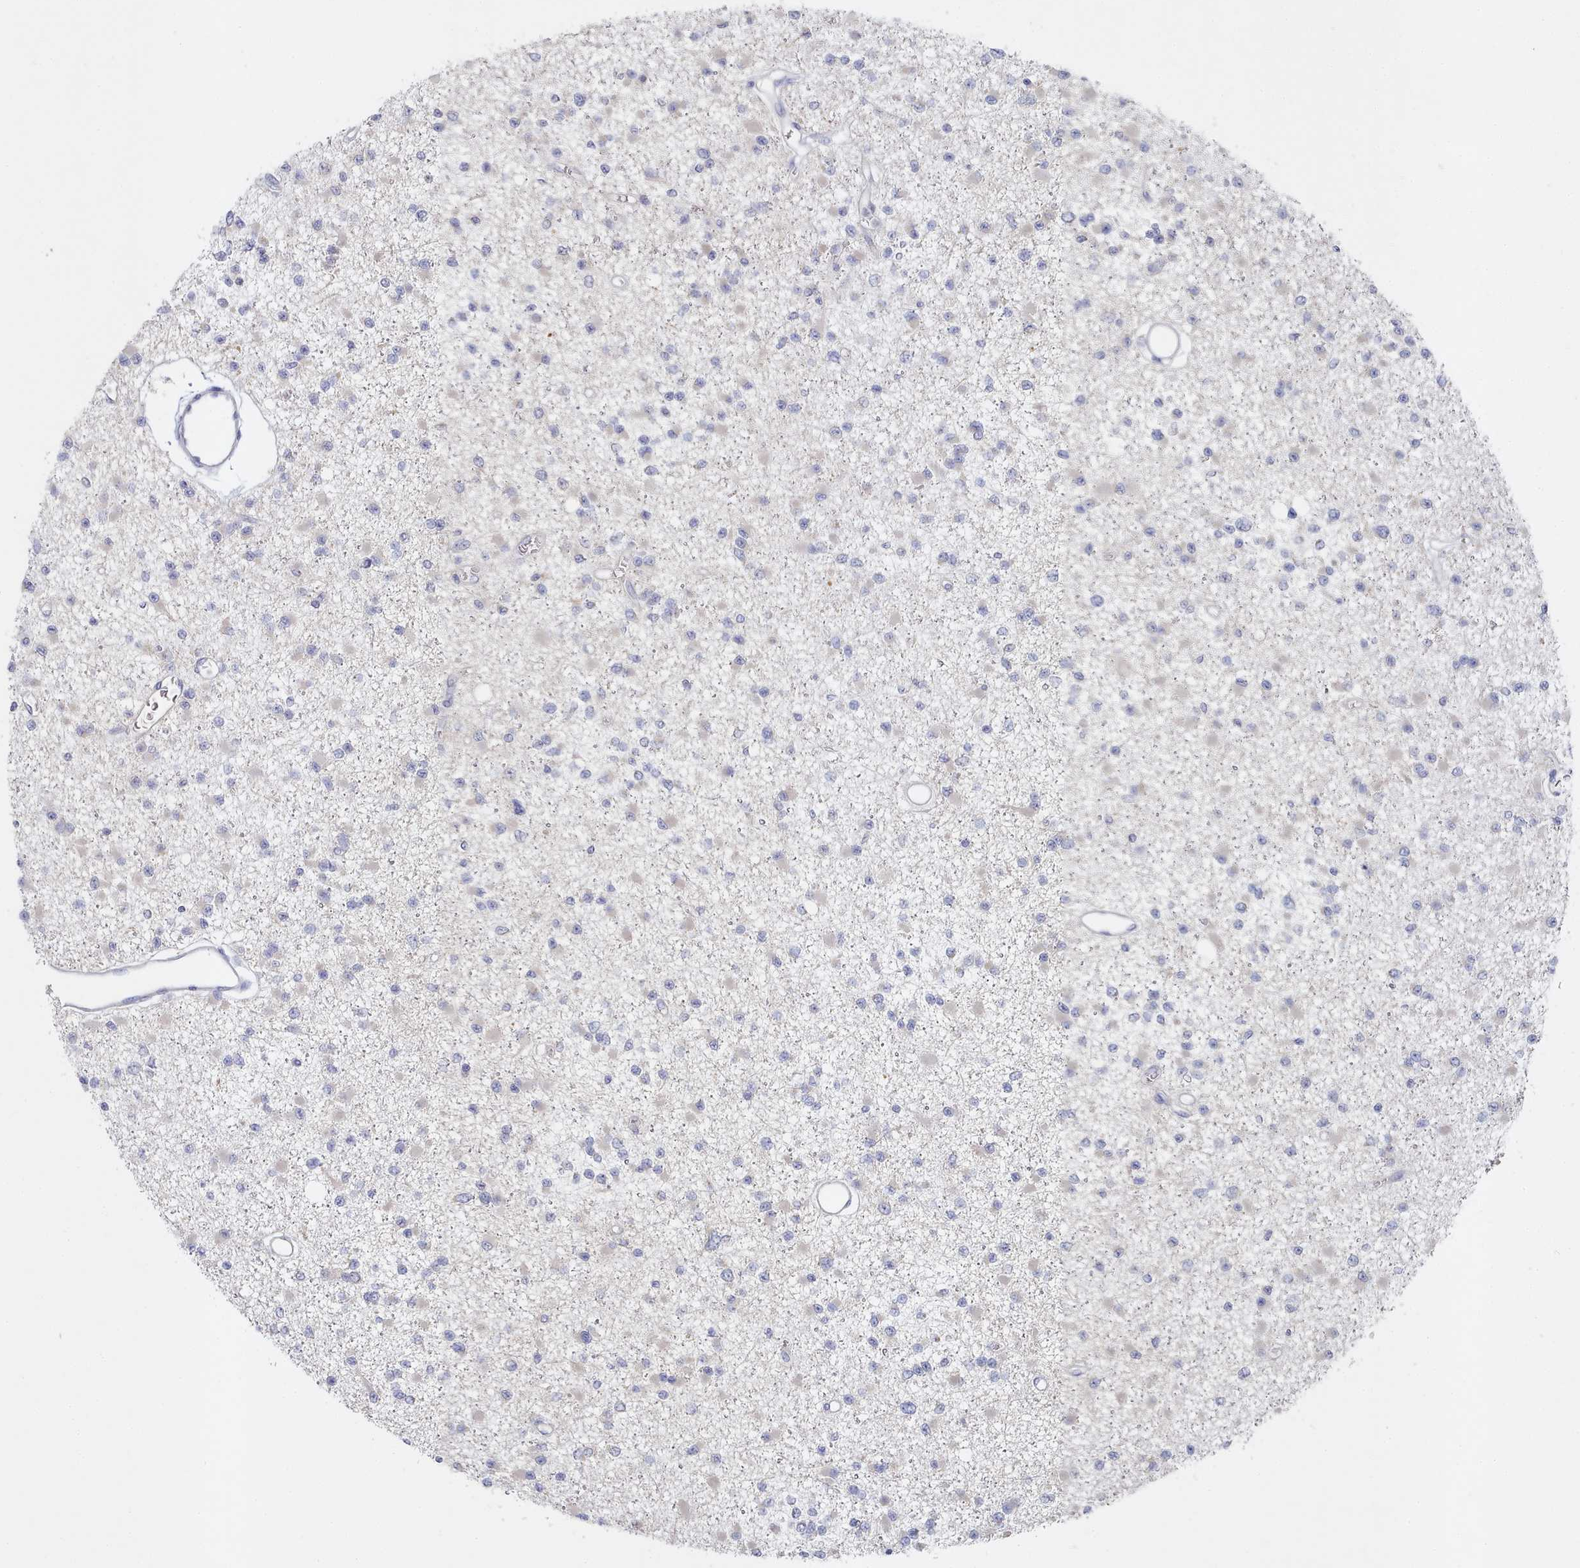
{"staining": {"intensity": "negative", "quantity": "none", "location": "none"}, "tissue": "glioma", "cell_type": "Tumor cells", "image_type": "cancer", "snomed": [{"axis": "morphology", "description": "Glioma, malignant, Low grade"}, {"axis": "topography", "description": "Brain"}], "caption": "DAB immunohistochemical staining of malignant low-grade glioma shows no significant expression in tumor cells. (IHC, brightfield microscopy, high magnification).", "gene": "TYW1B", "patient": {"sex": "female", "age": 22}}